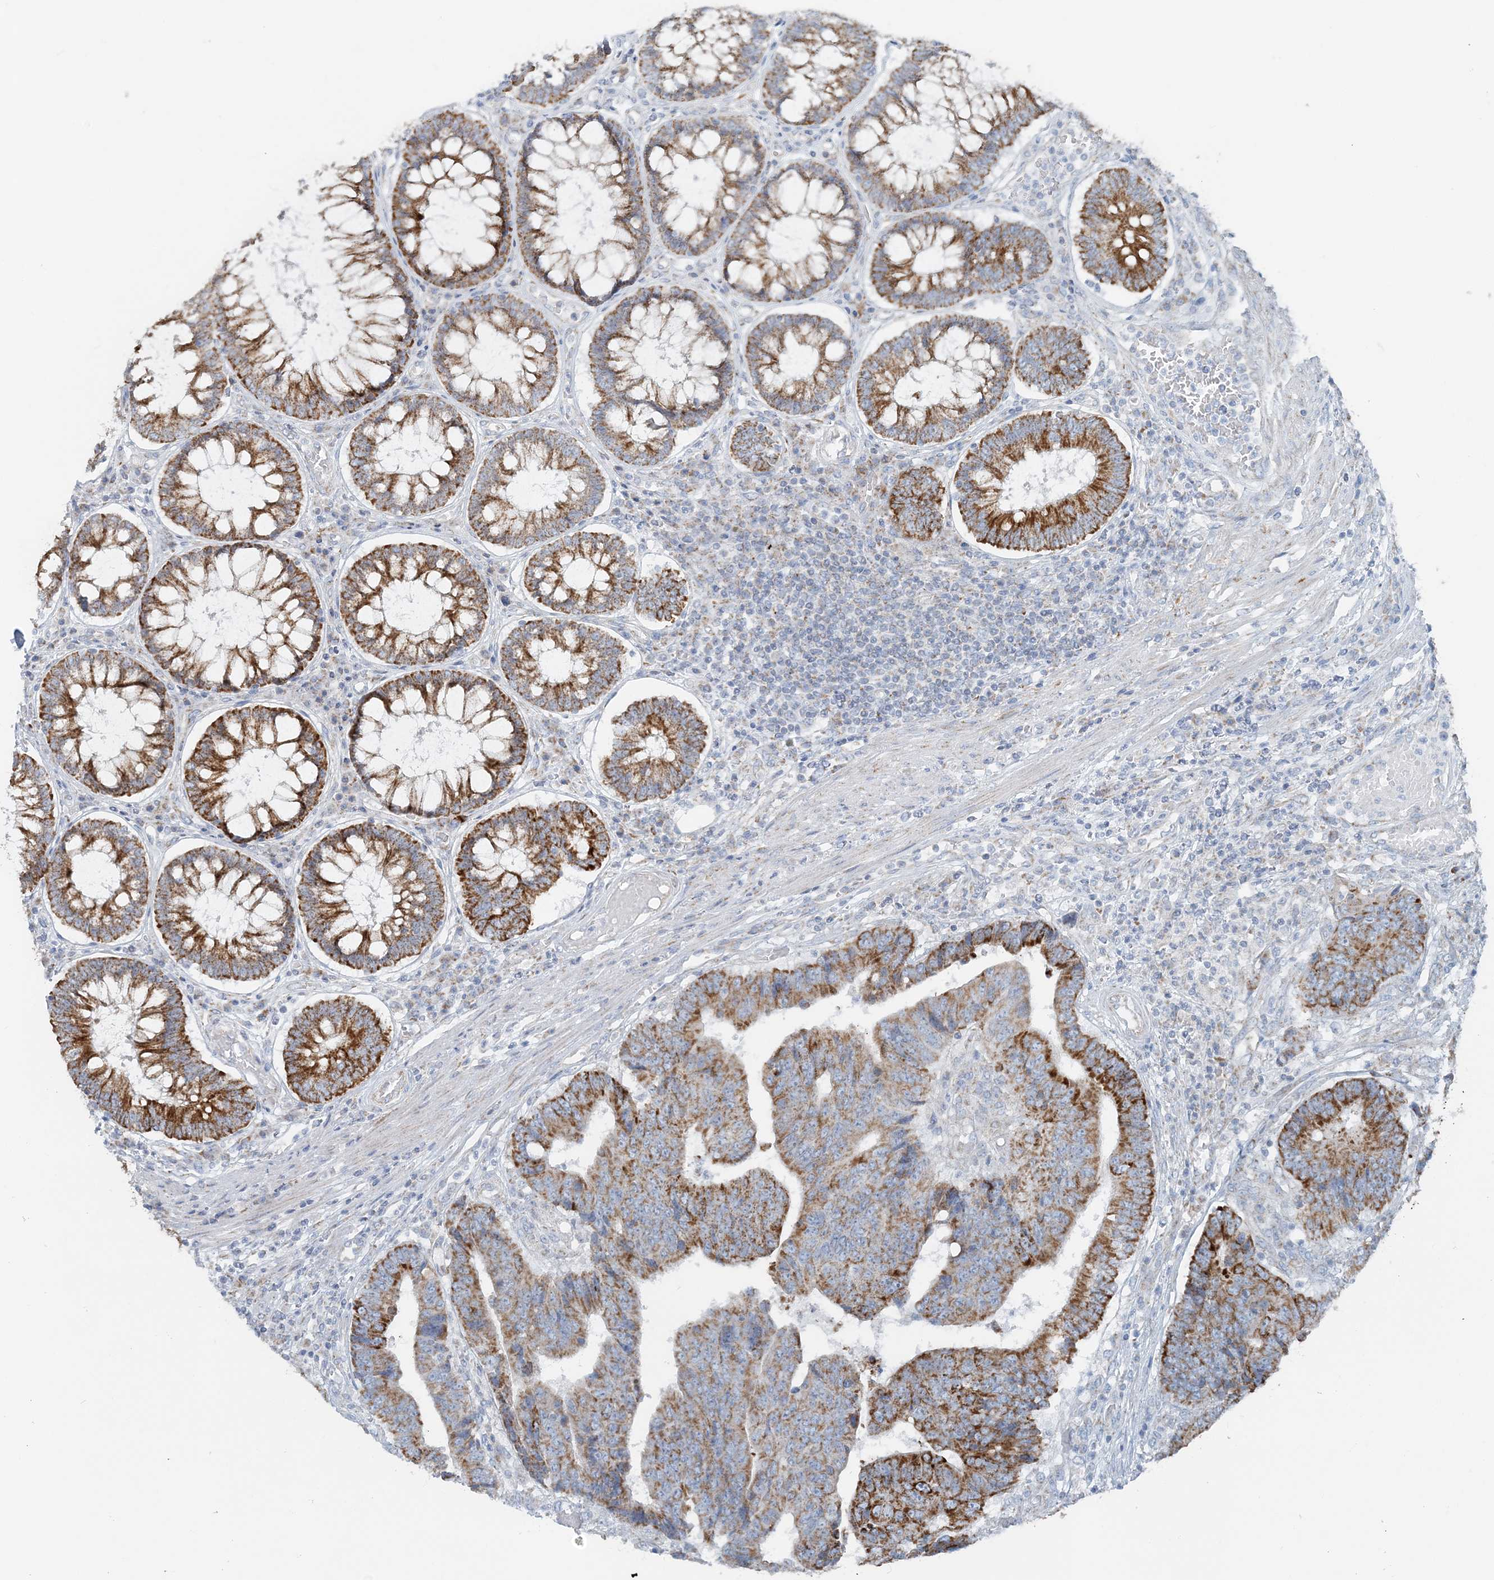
{"staining": {"intensity": "strong", "quantity": "25%-75%", "location": "cytoplasmic/membranous"}, "tissue": "colorectal cancer", "cell_type": "Tumor cells", "image_type": "cancer", "snomed": [{"axis": "morphology", "description": "Adenocarcinoma, NOS"}, {"axis": "topography", "description": "Rectum"}], "caption": "This image shows immunohistochemistry (IHC) staining of colorectal adenocarcinoma, with high strong cytoplasmic/membranous positivity in approximately 25%-75% of tumor cells.", "gene": "PCCB", "patient": {"sex": "male", "age": 84}}